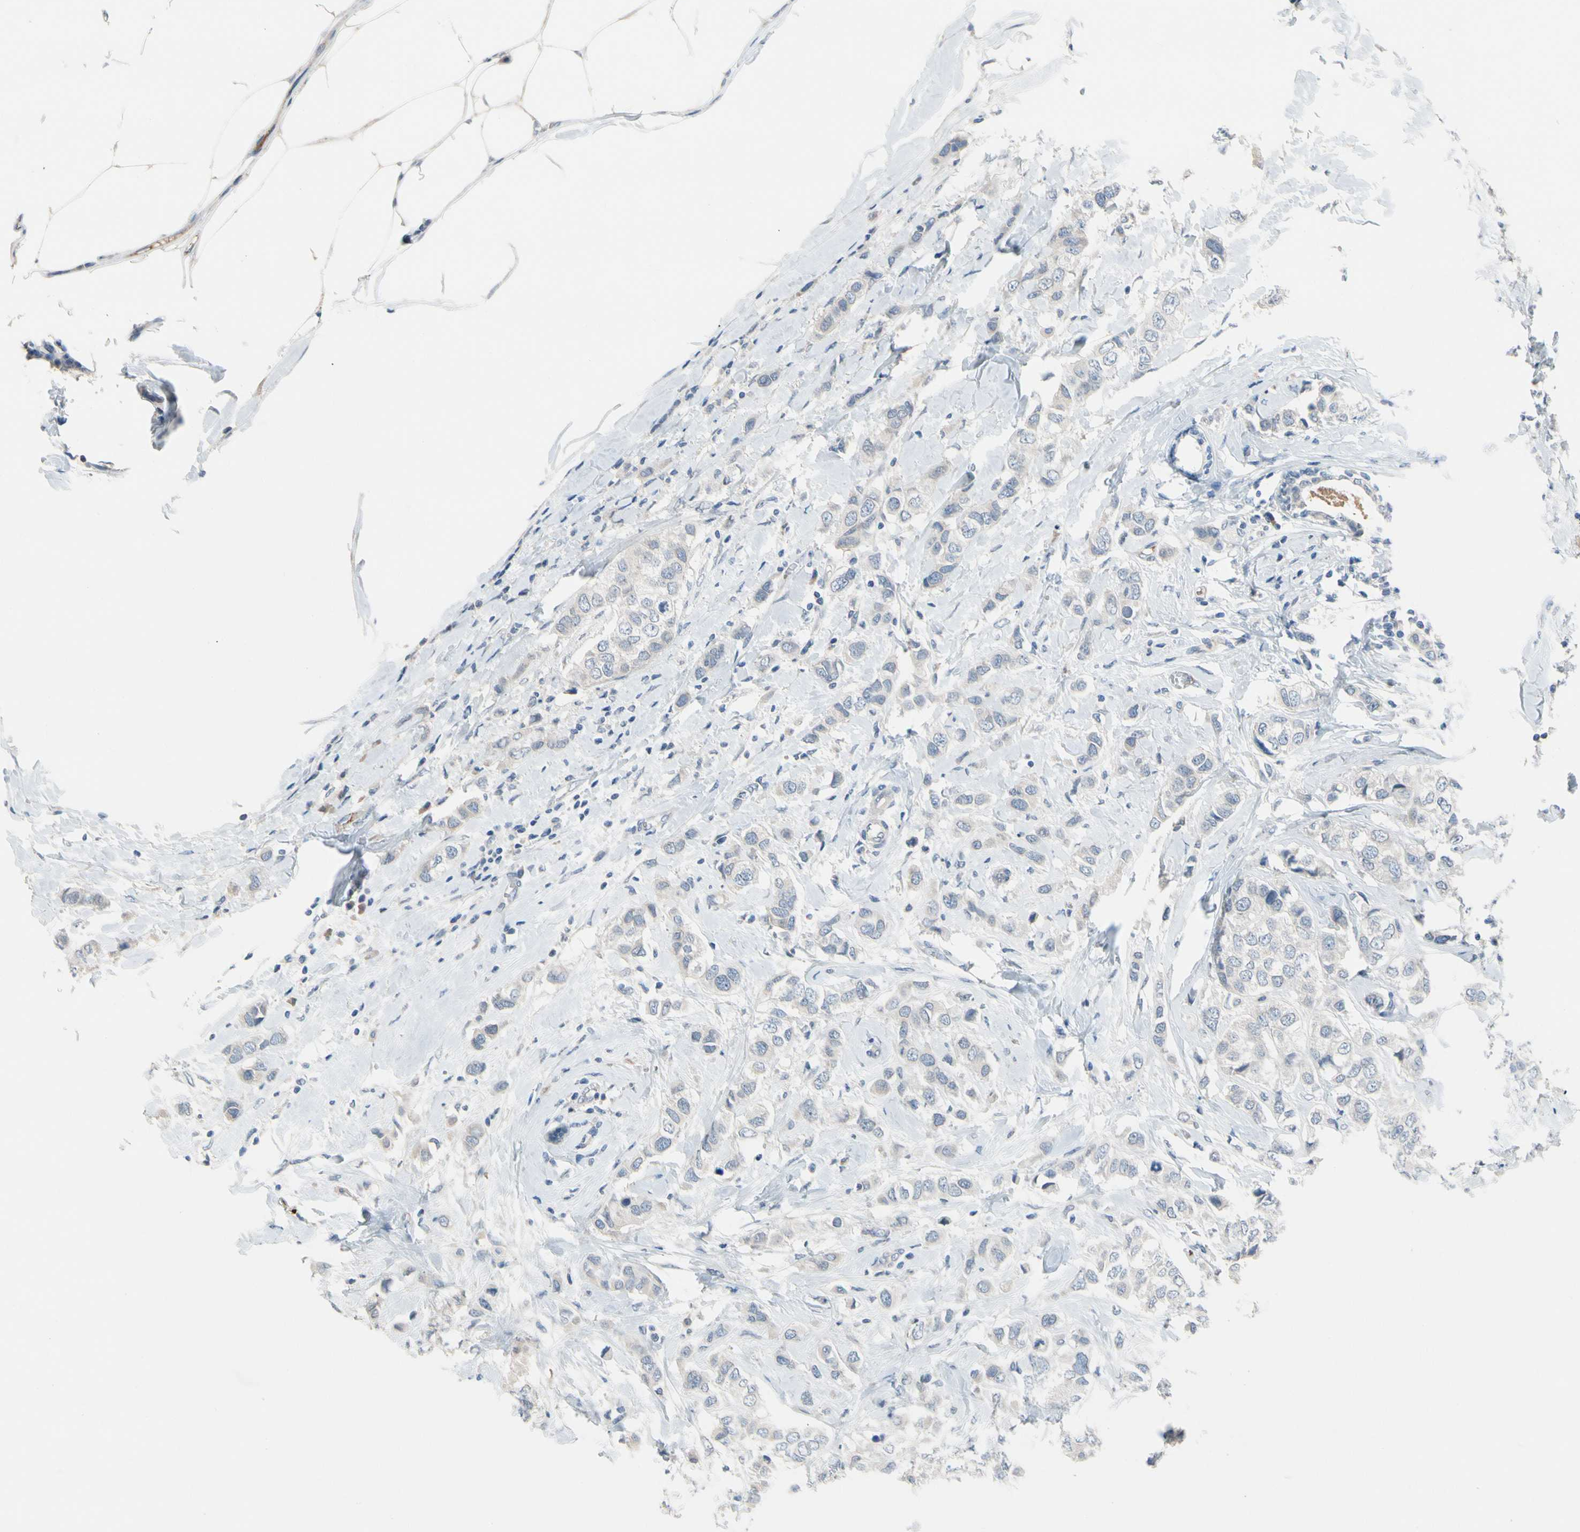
{"staining": {"intensity": "weak", "quantity": "<25%", "location": "cytoplasmic/membranous"}, "tissue": "breast cancer", "cell_type": "Tumor cells", "image_type": "cancer", "snomed": [{"axis": "morphology", "description": "Duct carcinoma"}, {"axis": "topography", "description": "Breast"}], "caption": "Immunohistochemistry (IHC) photomicrograph of human breast cancer stained for a protein (brown), which shows no expression in tumor cells.", "gene": "CNDP1", "patient": {"sex": "female", "age": 50}}